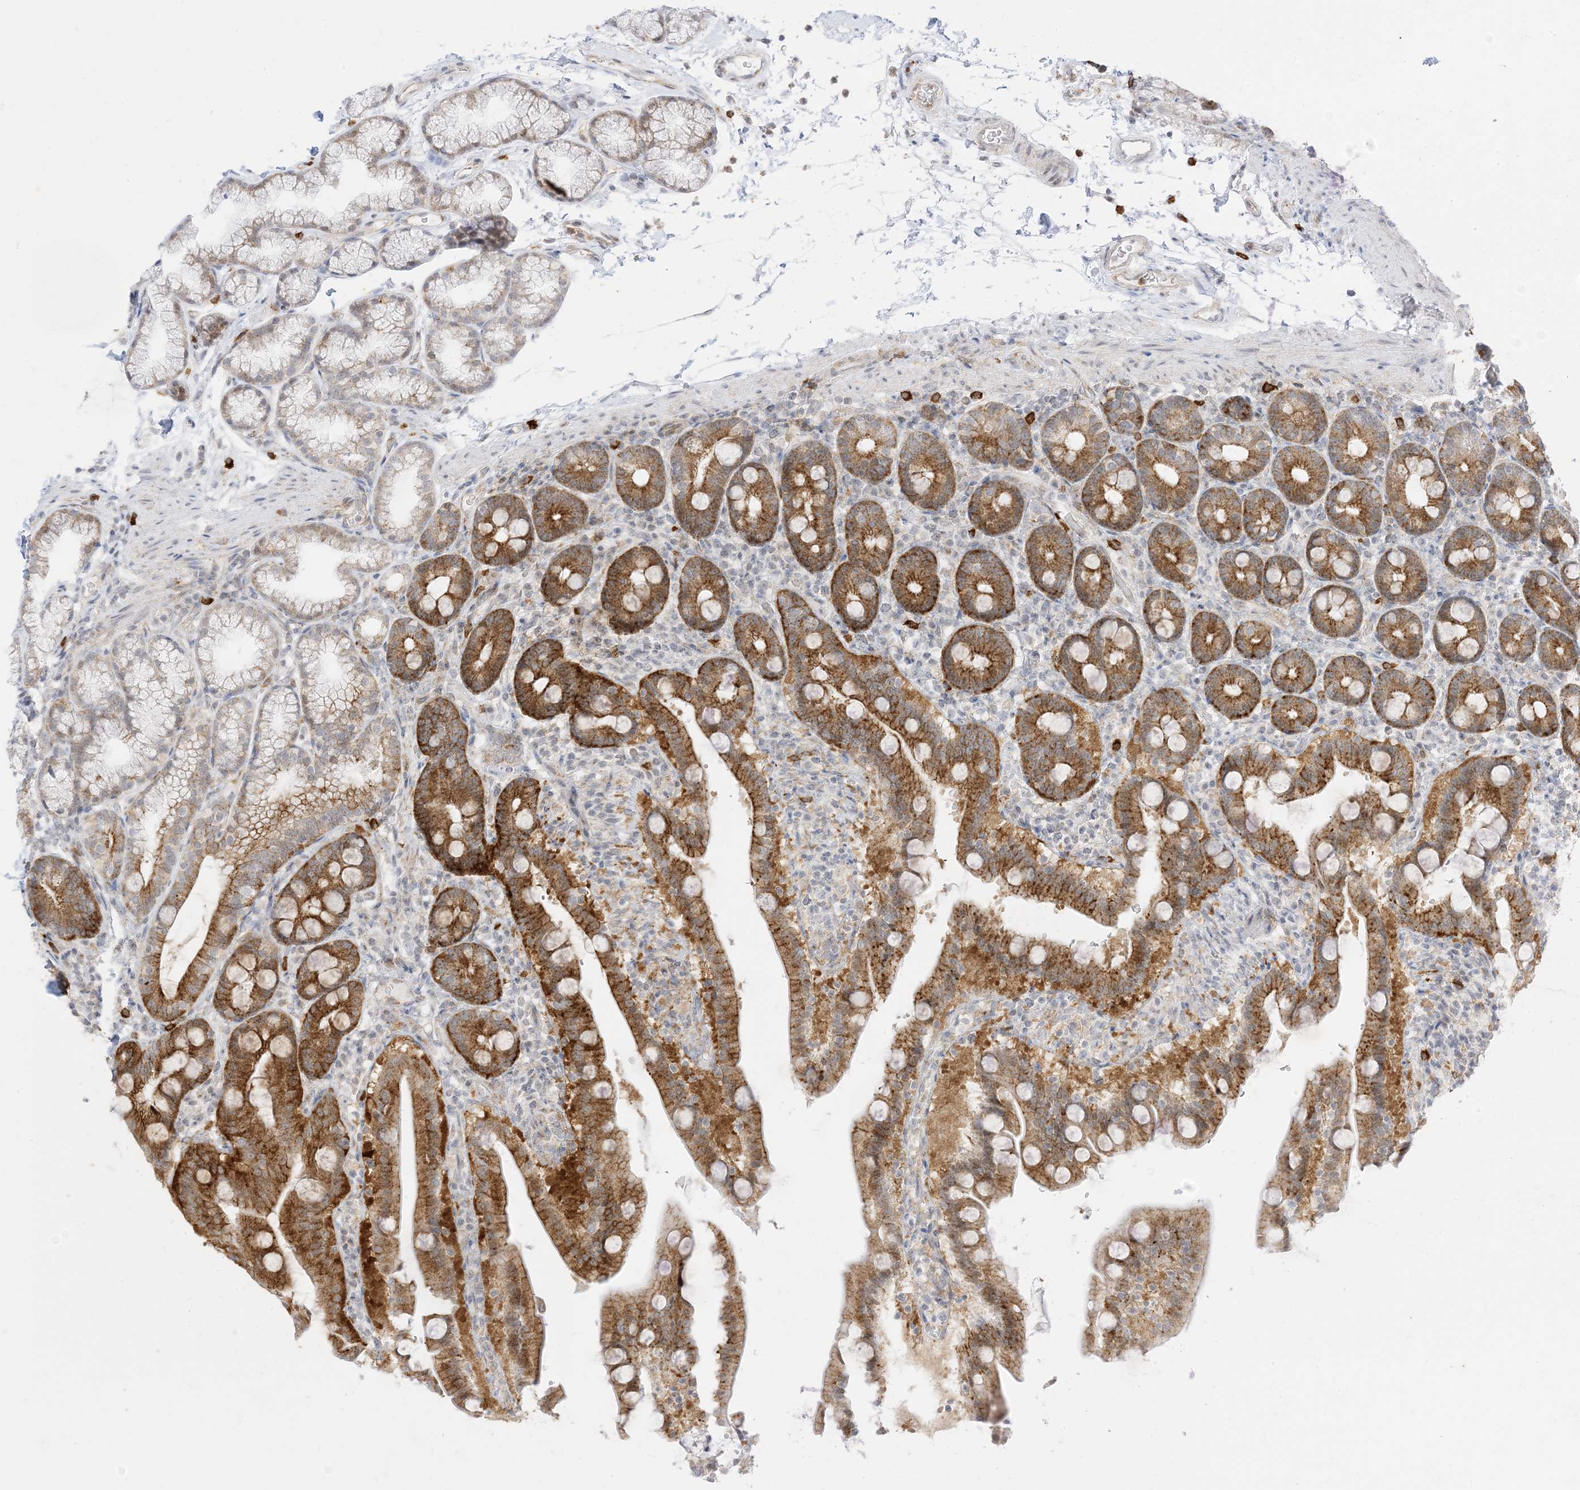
{"staining": {"intensity": "moderate", "quantity": "25%-75%", "location": "cytoplasmic/membranous"}, "tissue": "duodenum", "cell_type": "Glandular cells", "image_type": "normal", "snomed": [{"axis": "morphology", "description": "Normal tissue, NOS"}, {"axis": "topography", "description": "Duodenum"}], "caption": "The immunohistochemical stain highlights moderate cytoplasmic/membranous positivity in glandular cells of normal duodenum.", "gene": "RAC1", "patient": {"sex": "male", "age": 54}}